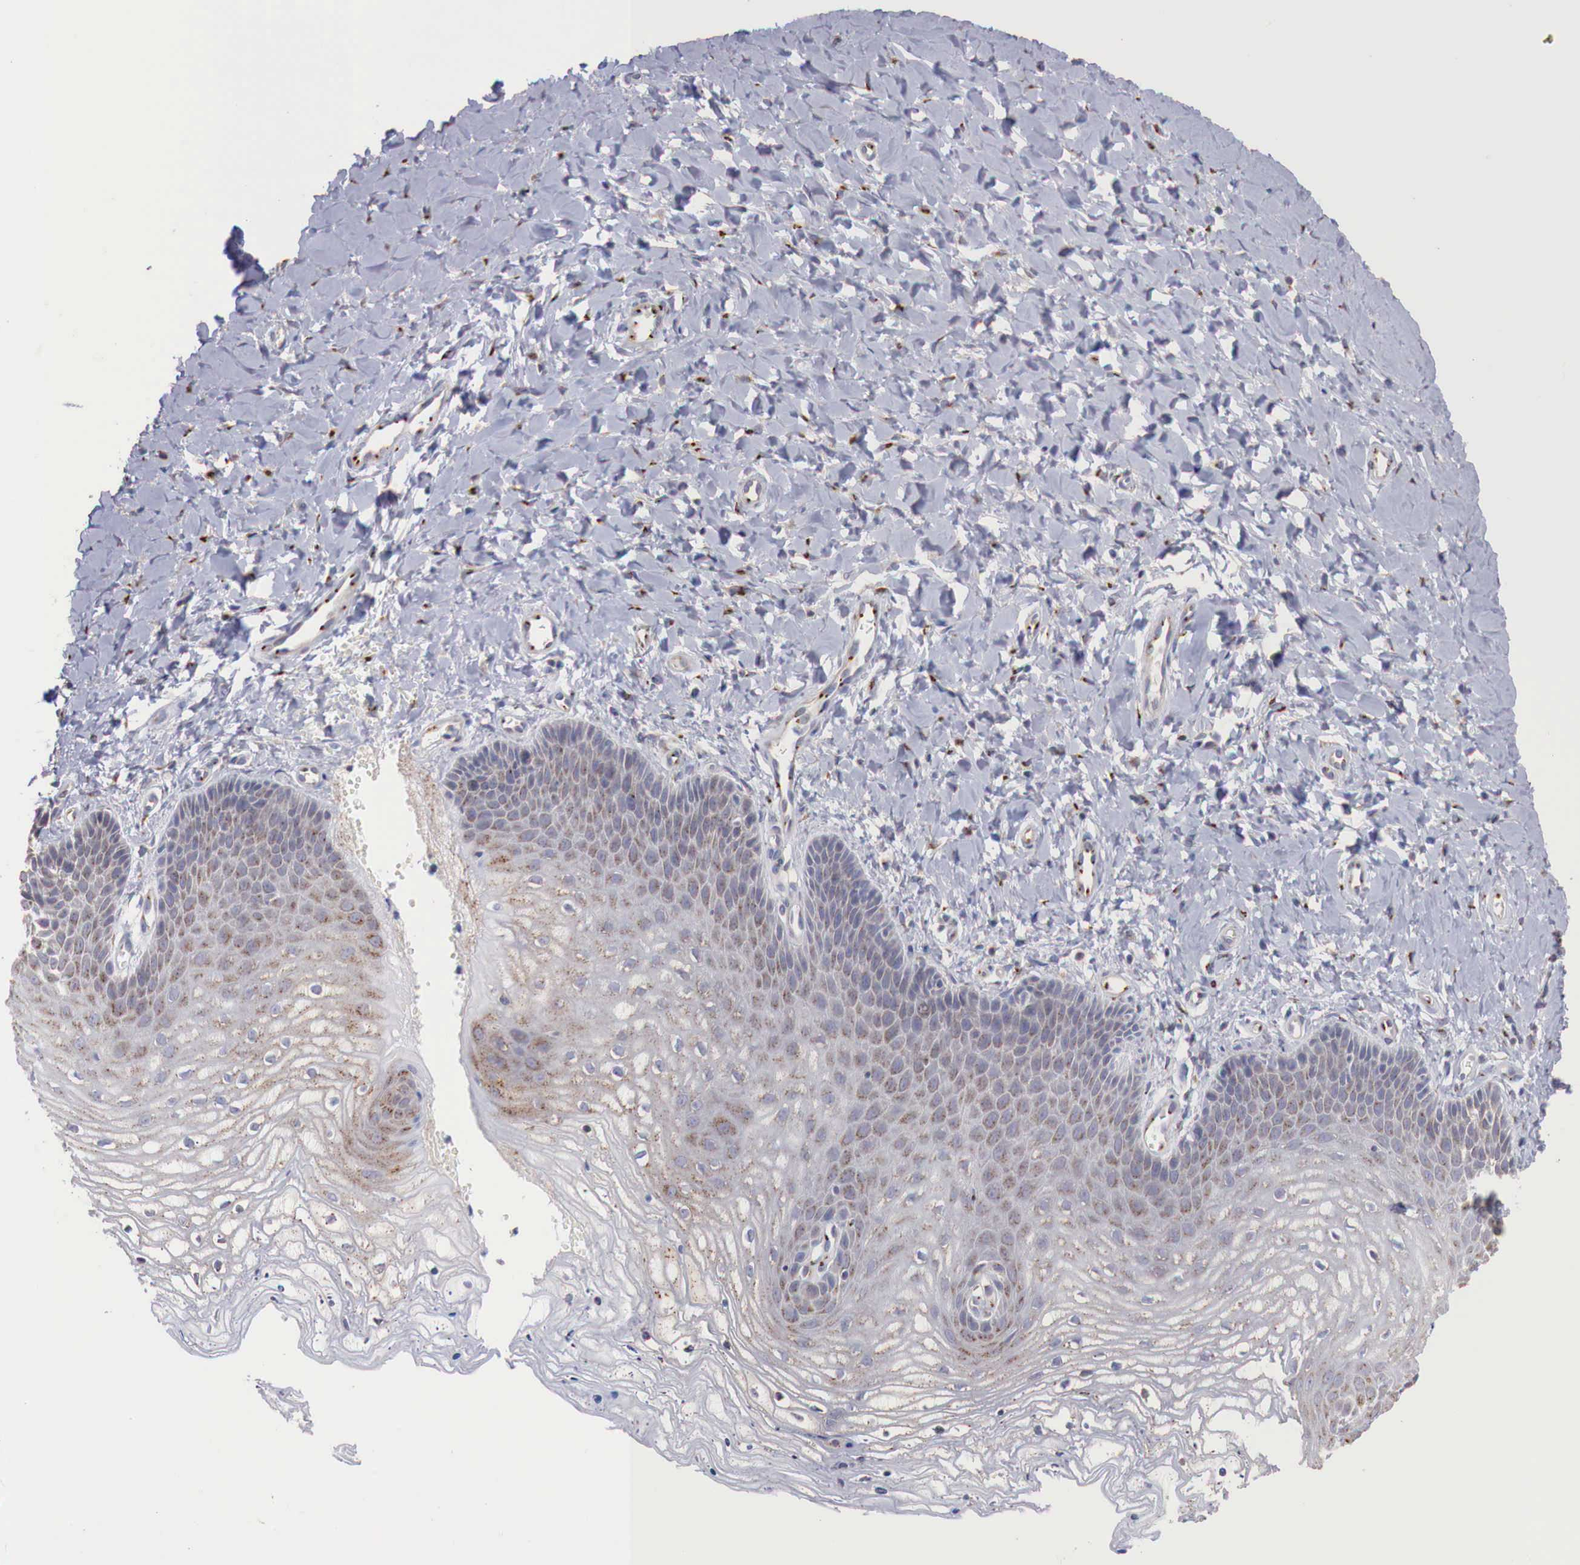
{"staining": {"intensity": "moderate", "quantity": "25%-75%", "location": "cytoplasmic/membranous"}, "tissue": "vagina", "cell_type": "Squamous epithelial cells", "image_type": "normal", "snomed": [{"axis": "morphology", "description": "Normal tissue, NOS"}, {"axis": "topography", "description": "Vagina"}], "caption": "A photomicrograph of human vagina stained for a protein demonstrates moderate cytoplasmic/membranous brown staining in squamous epithelial cells. Nuclei are stained in blue.", "gene": "SYAP1", "patient": {"sex": "female", "age": 68}}